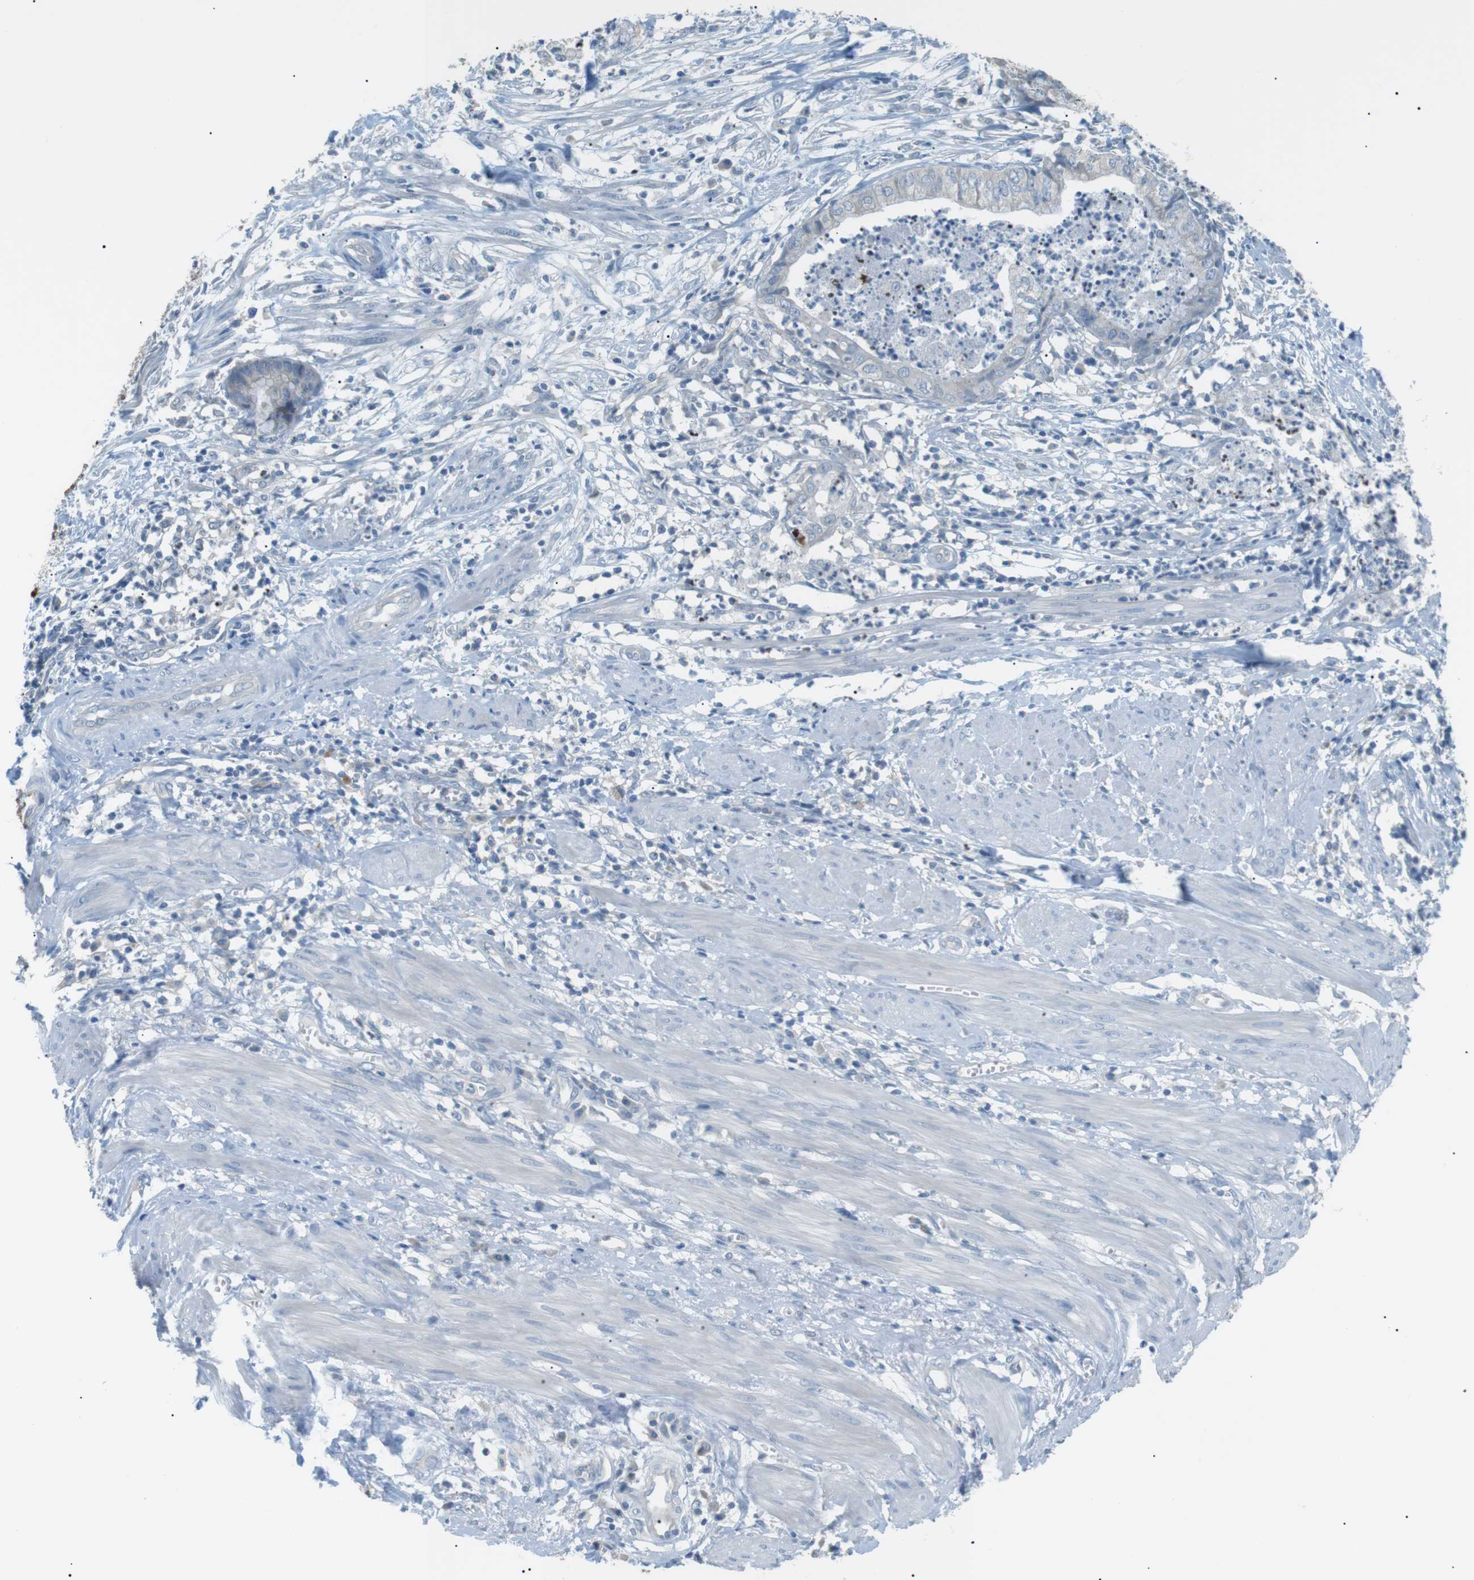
{"staining": {"intensity": "negative", "quantity": "none", "location": "none"}, "tissue": "endometrial cancer", "cell_type": "Tumor cells", "image_type": "cancer", "snomed": [{"axis": "morphology", "description": "Necrosis, NOS"}, {"axis": "morphology", "description": "Adenocarcinoma, NOS"}, {"axis": "topography", "description": "Endometrium"}], "caption": "This is a micrograph of IHC staining of adenocarcinoma (endometrial), which shows no staining in tumor cells.", "gene": "CDH26", "patient": {"sex": "female", "age": 79}}